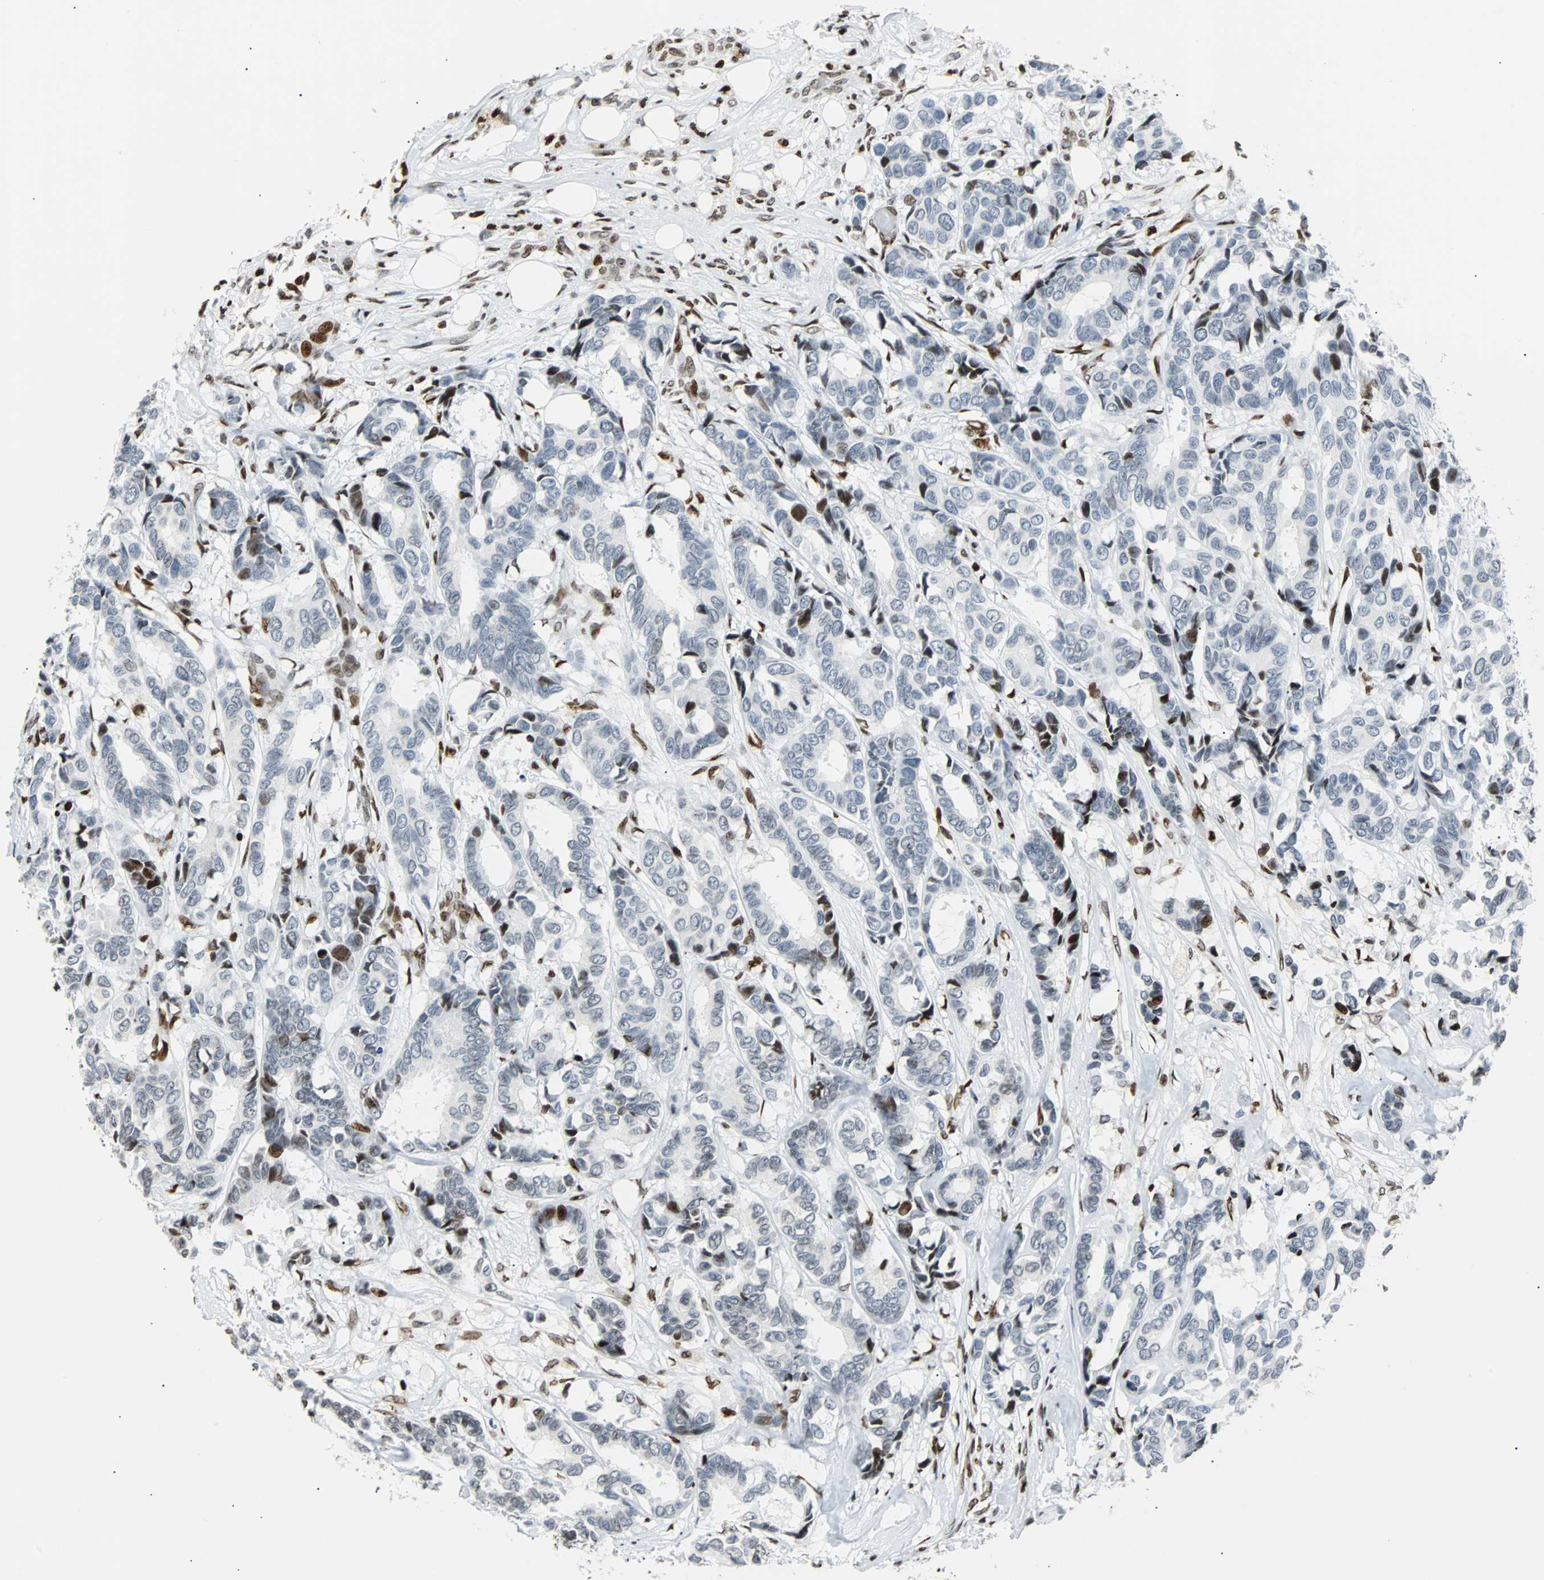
{"staining": {"intensity": "moderate", "quantity": "<25%", "location": "nuclear"}, "tissue": "breast cancer", "cell_type": "Tumor cells", "image_type": "cancer", "snomed": [{"axis": "morphology", "description": "Duct carcinoma"}, {"axis": "topography", "description": "Breast"}], "caption": "Protein expression analysis of human invasive ductal carcinoma (breast) reveals moderate nuclear staining in about <25% of tumor cells.", "gene": "ZNF131", "patient": {"sex": "female", "age": 87}}